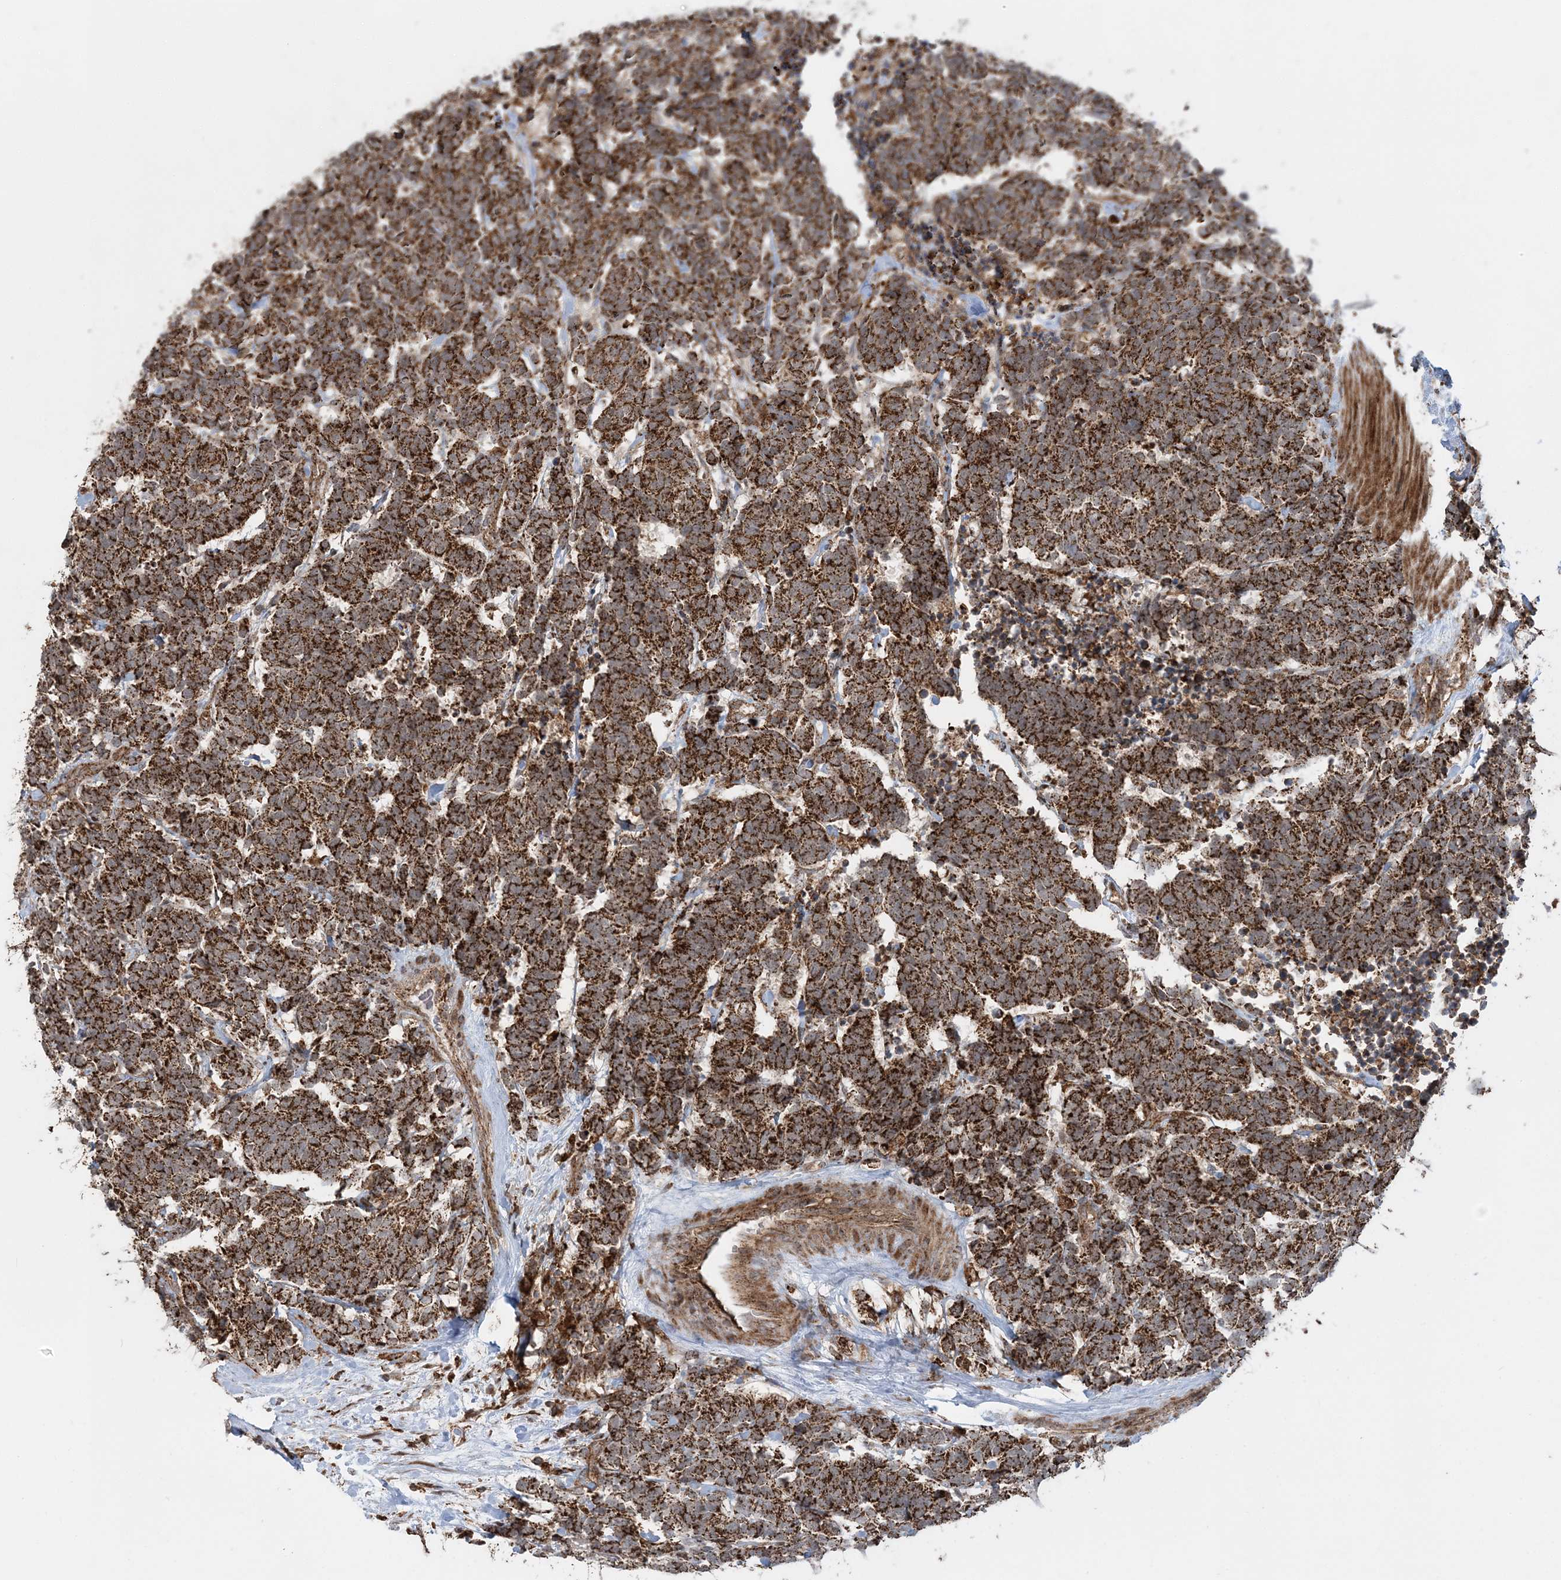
{"staining": {"intensity": "strong", "quantity": ">75%", "location": "cytoplasmic/membranous"}, "tissue": "carcinoid", "cell_type": "Tumor cells", "image_type": "cancer", "snomed": [{"axis": "morphology", "description": "Carcinoma, NOS"}, {"axis": "morphology", "description": "Carcinoid, malignant, NOS"}, {"axis": "topography", "description": "Urinary bladder"}], "caption": "About >75% of tumor cells in carcinoid (malignant) display strong cytoplasmic/membranous protein positivity as visualized by brown immunohistochemical staining.", "gene": "LRPPRC", "patient": {"sex": "male", "age": 57}}